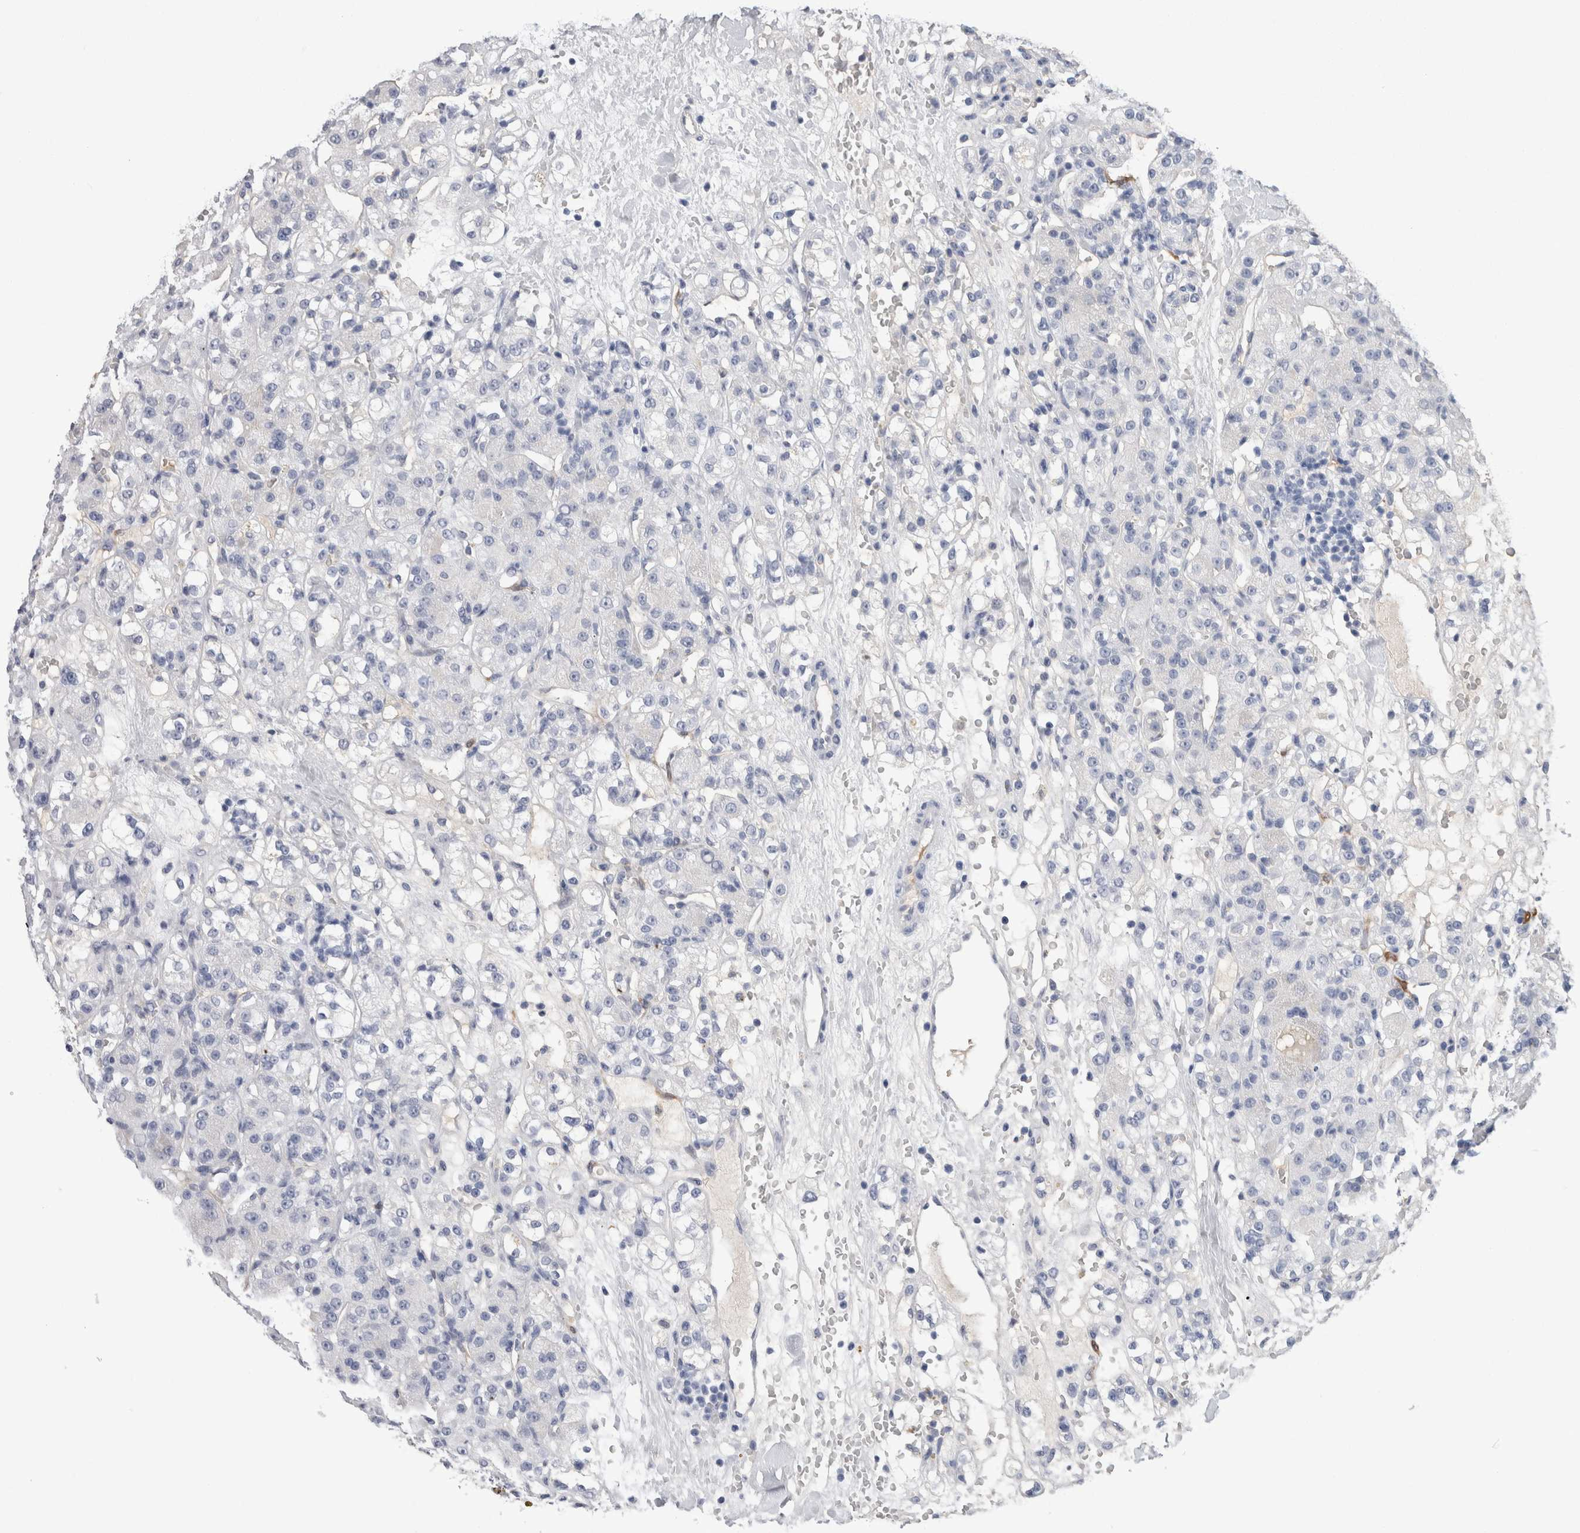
{"staining": {"intensity": "negative", "quantity": "none", "location": "none"}, "tissue": "renal cancer", "cell_type": "Tumor cells", "image_type": "cancer", "snomed": [{"axis": "morphology", "description": "Normal tissue, NOS"}, {"axis": "morphology", "description": "Adenocarcinoma, NOS"}, {"axis": "topography", "description": "Kidney"}], "caption": "Immunohistochemistry (IHC) histopathology image of renal adenocarcinoma stained for a protein (brown), which exhibits no staining in tumor cells.", "gene": "FABP4", "patient": {"sex": "male", "age": 61}}